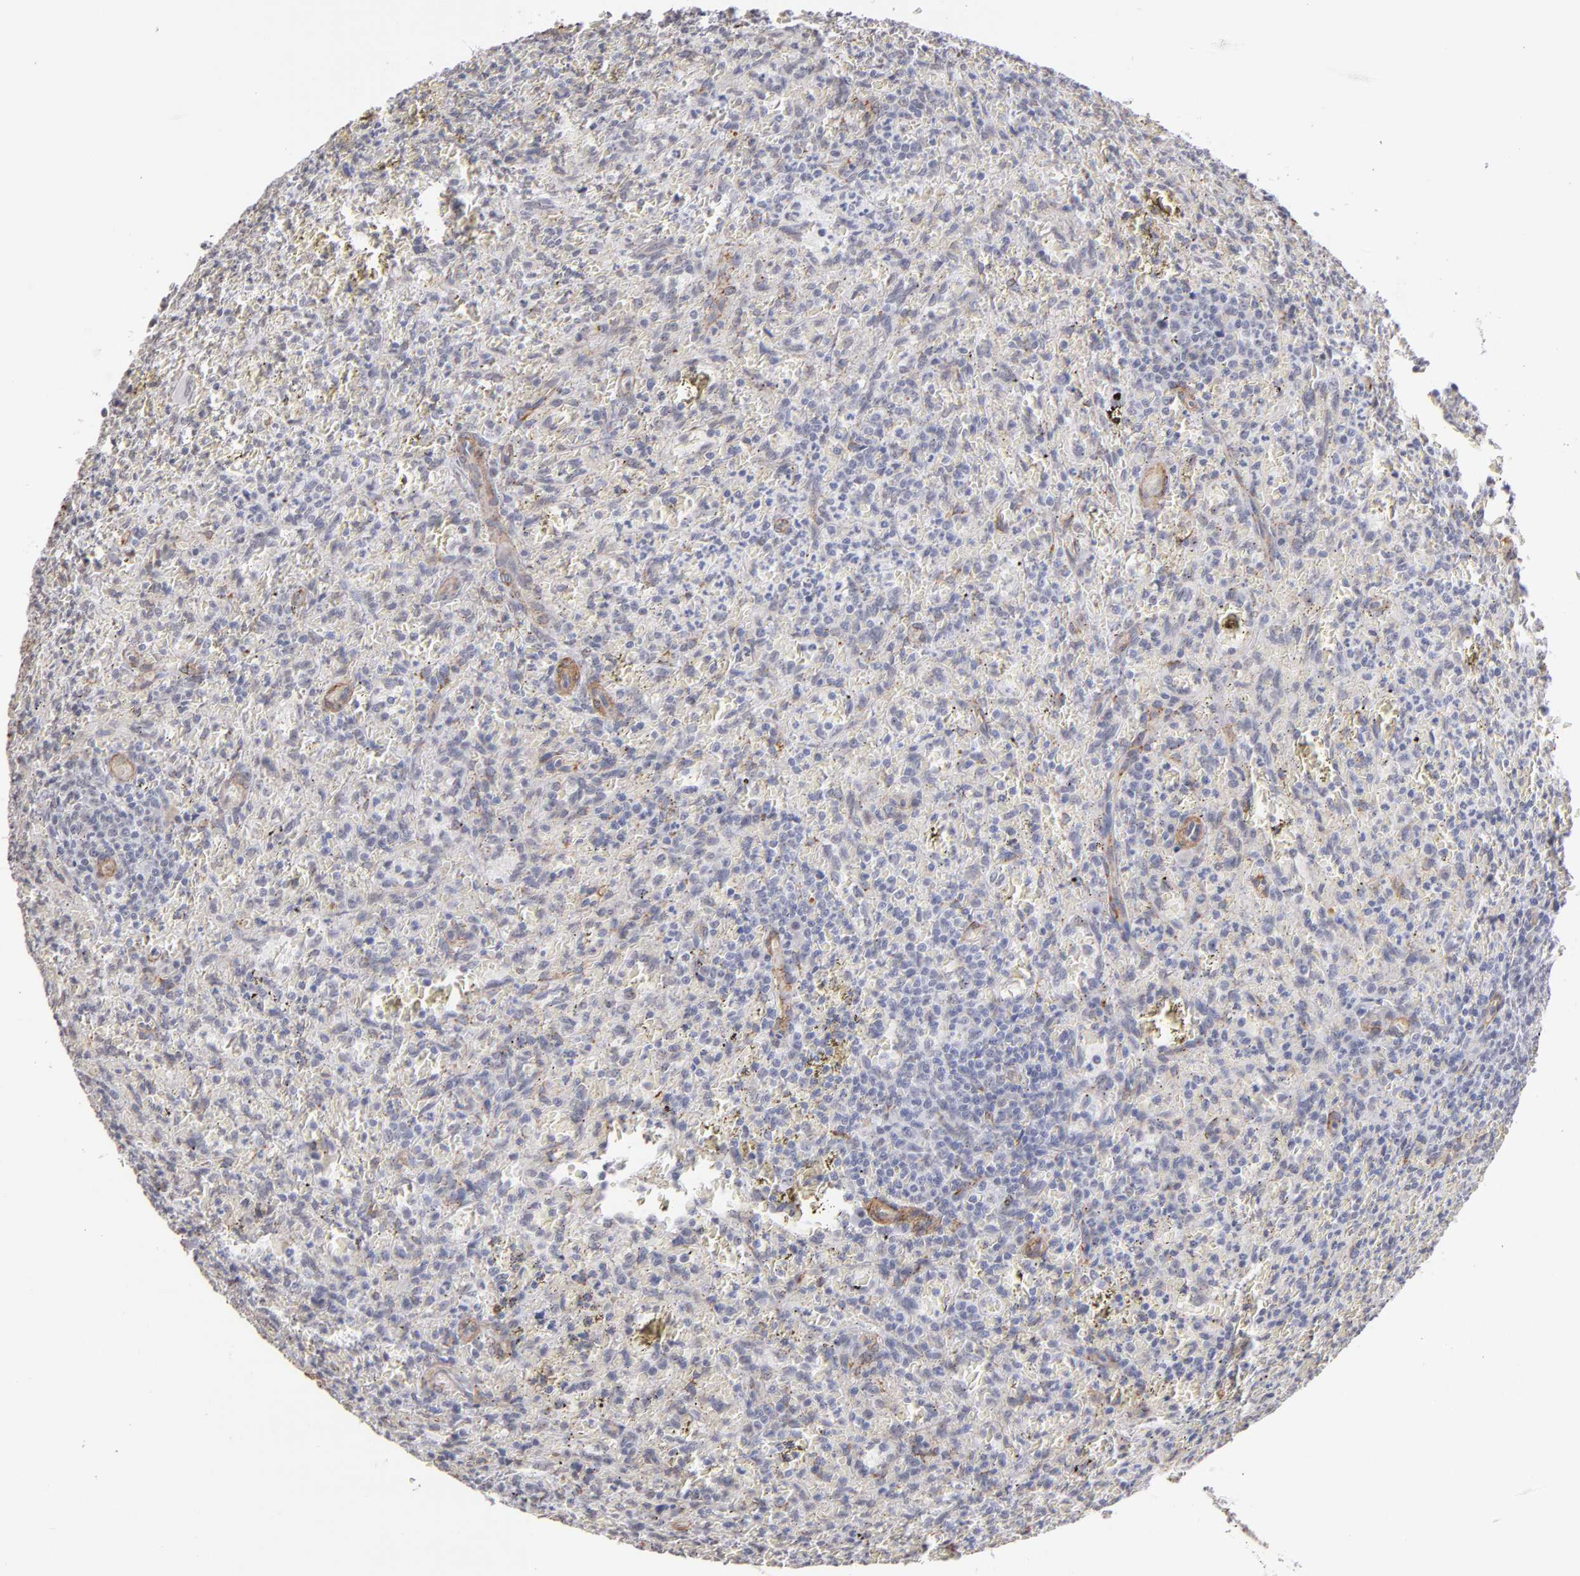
{"staining": {"intensity": "negative", "quantity": "none", "location": "none"}, "tissue": "lymphoma", "cell_type": "Tumor cells", "image_type": "cancer", "snomed": [{"axis": "morphology", "description": "Malignant lymphoma, non-Hodgkin's type, Low grade"}, {"axis": "topography", "description": "Spleen"}], "caption": "A high-resolution image shows immunohistochemistry staining of lymphoma, which exhibits no significant staining in tumor cells.", "gene": "LAMC1", "patient": {"sex": "female", "age": 64}}